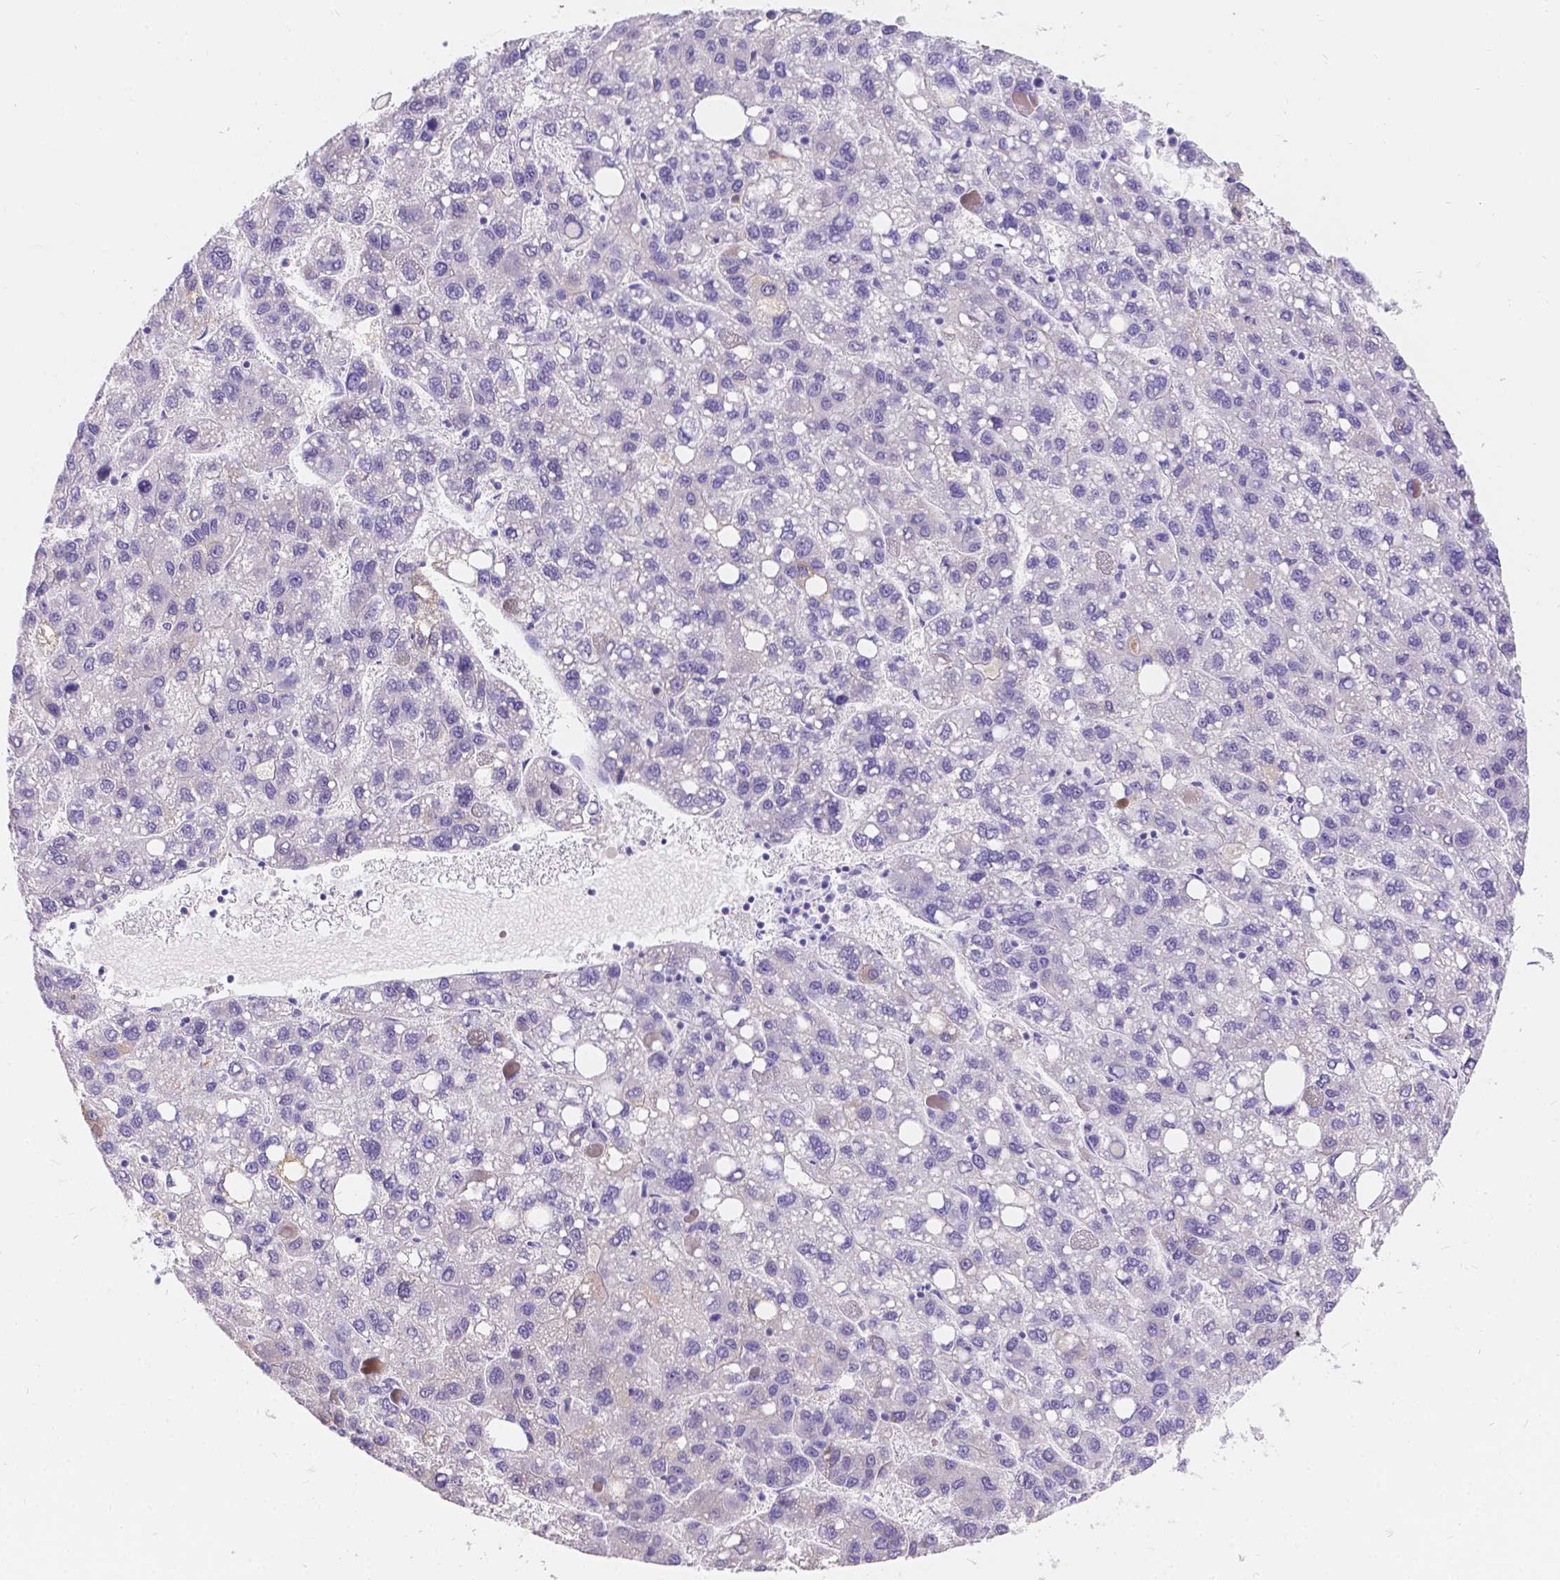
{"staining": {"intensity": "negative", "quantity": "none", "location": "none"}, "tissue": "liver cancer", "cell_type": "Tumor cells", "image_type": "cancer", "snomed": [{"axis": "morphology", "description": "Carcinoma, Hepatocellular, NOS"}, {"axis": "topography", "description": "Liver"}], "caption": "The IHC image has no significant expression in tumor cells of liver hepatocellular carcinoma tissue.", "gene": "GNRHR", "patient": {"sex": "female", "age": 82}}